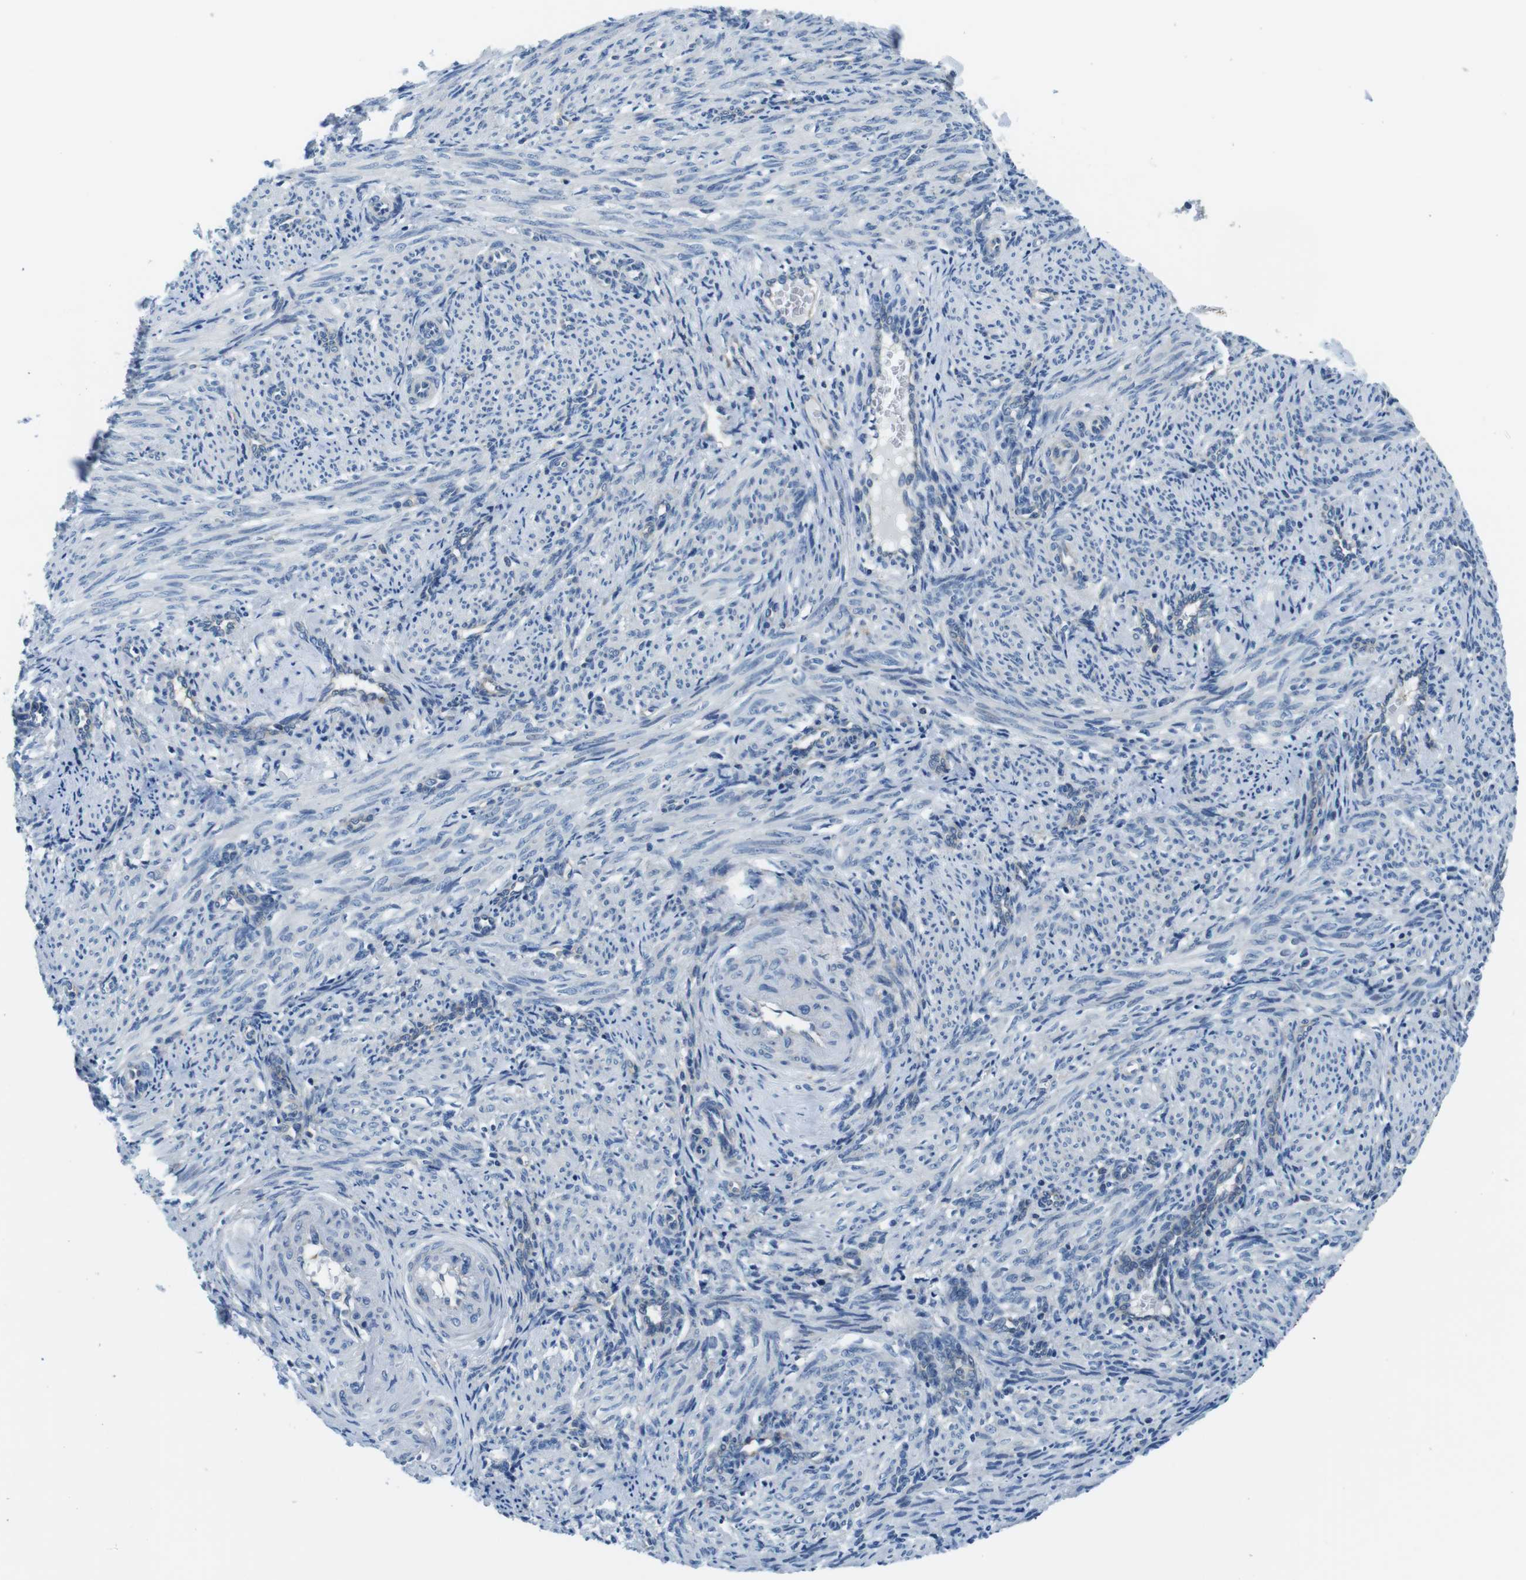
{"staining": {"intensity": "negative", "quantity": "none", "location": "none"}, "tissue": "smooth muscle", "cell_type": "Smooth muscle cells", "image_type": "normal", "snomed": [{"axis": "morphology", "description": "Normal tissue, NOS"}, {"axis": "topography", "description": "Endometrium"}], "caption": "This image is of unremarkable smooth muscle stained with immunohistochemistry to label a protein in brown with the nuclei are counter-stained blue. There is no staining in smooth muscle cells. (Brightfield microscopy of DAB (3,3'-diaminobenzidine) IHC at high magnification).", "gene": "EIF2B5", "patient": {"sex": "female", "age": 33}}